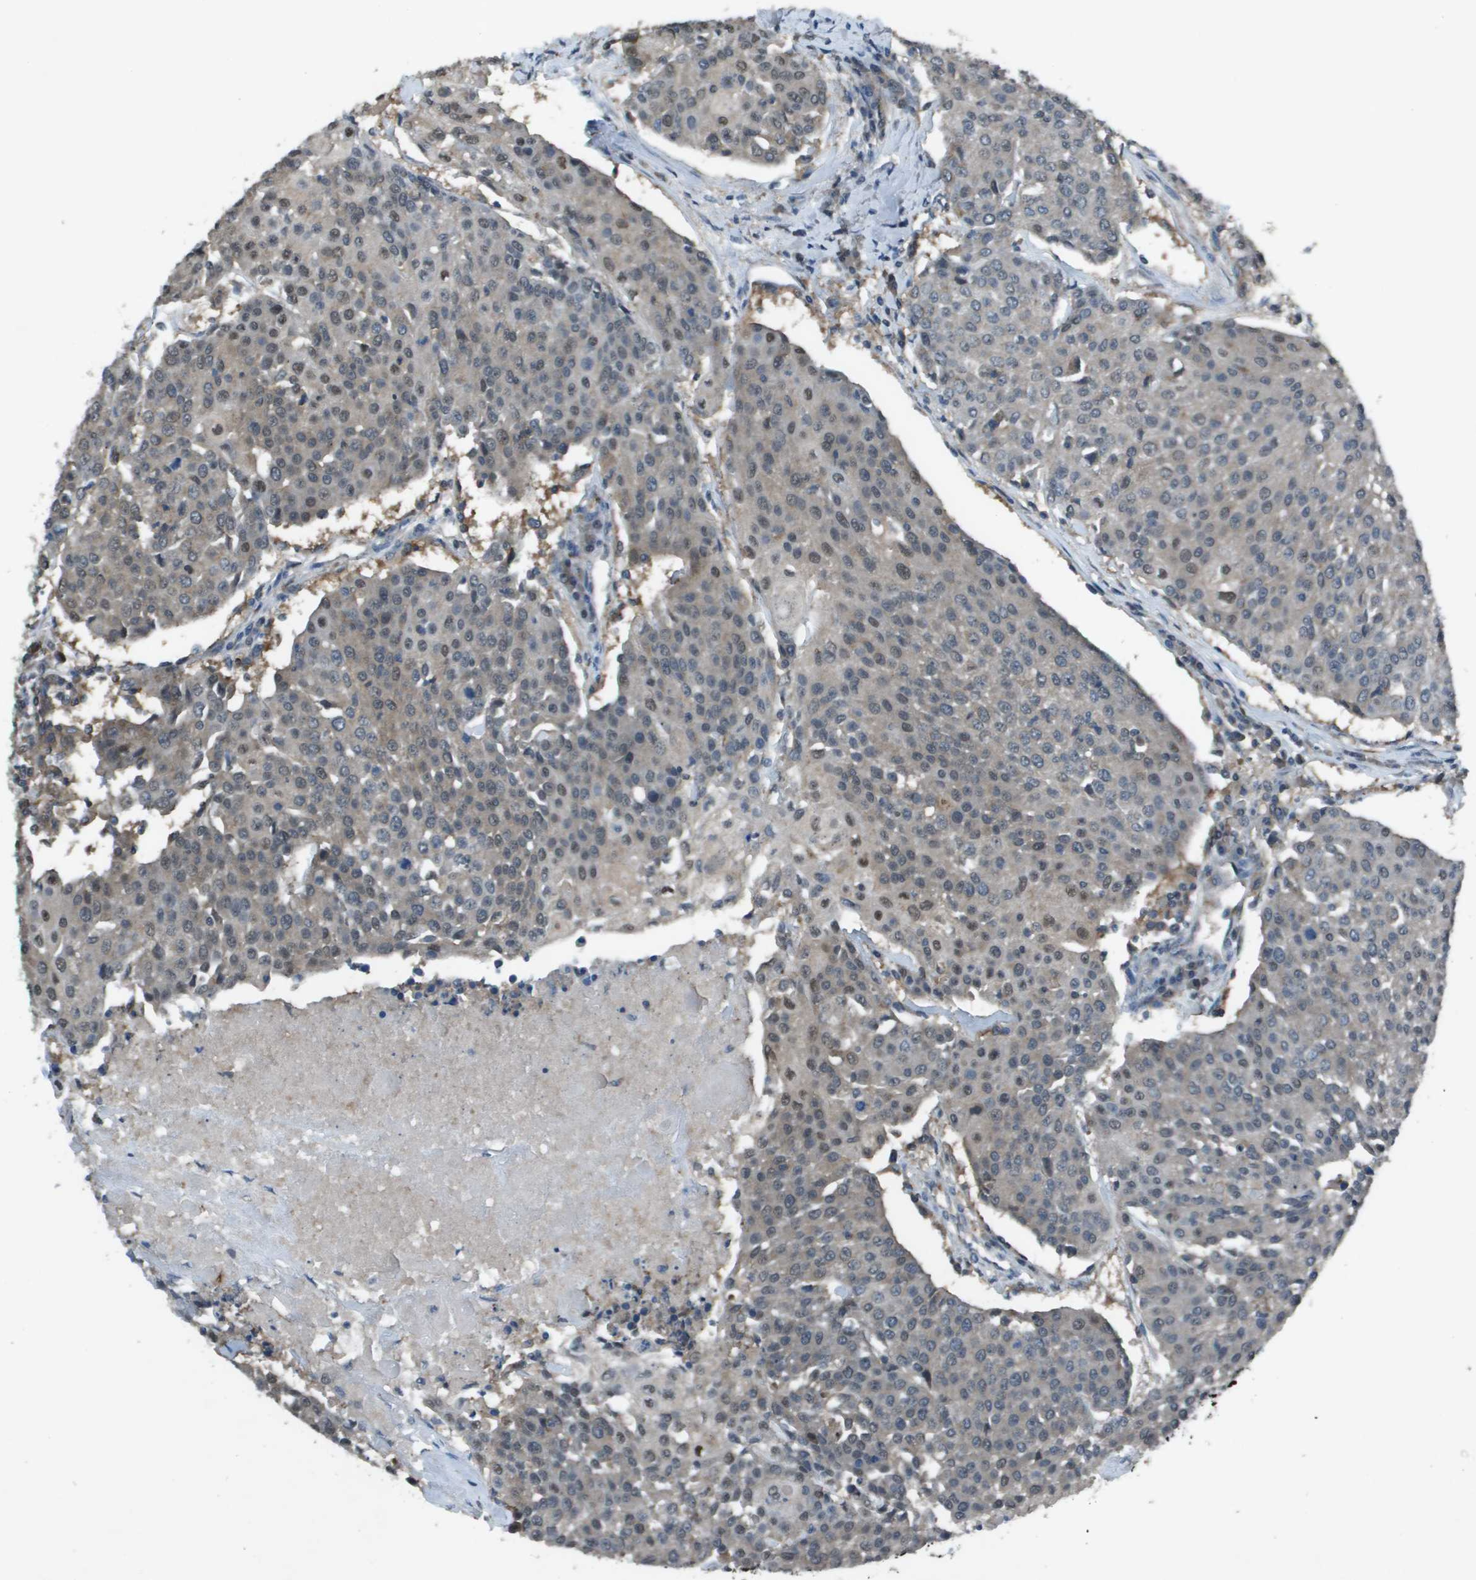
{"staining": {"intensity": "weak", "quantity": "25%-75%", "location": "cytoplasmic/membranous,nuclear"}, "tissue": "urothelial cancer", "cell_type": "Tumor cells", "image_type": "cancer", "snomed": [{"axis": "morphology", "description": "Urothelial carcinoma, High grade"}, {"axis": "topography", "description": "Urinary bladder"}], "caption": "Urothelial cancer stained with IHC reveals weak cytoplasmic/membranous and nuclear staining in about 25%-75% of tumor cells.", "gene": "CAMK4", "patient": {"sex": "female", "age": 85}}